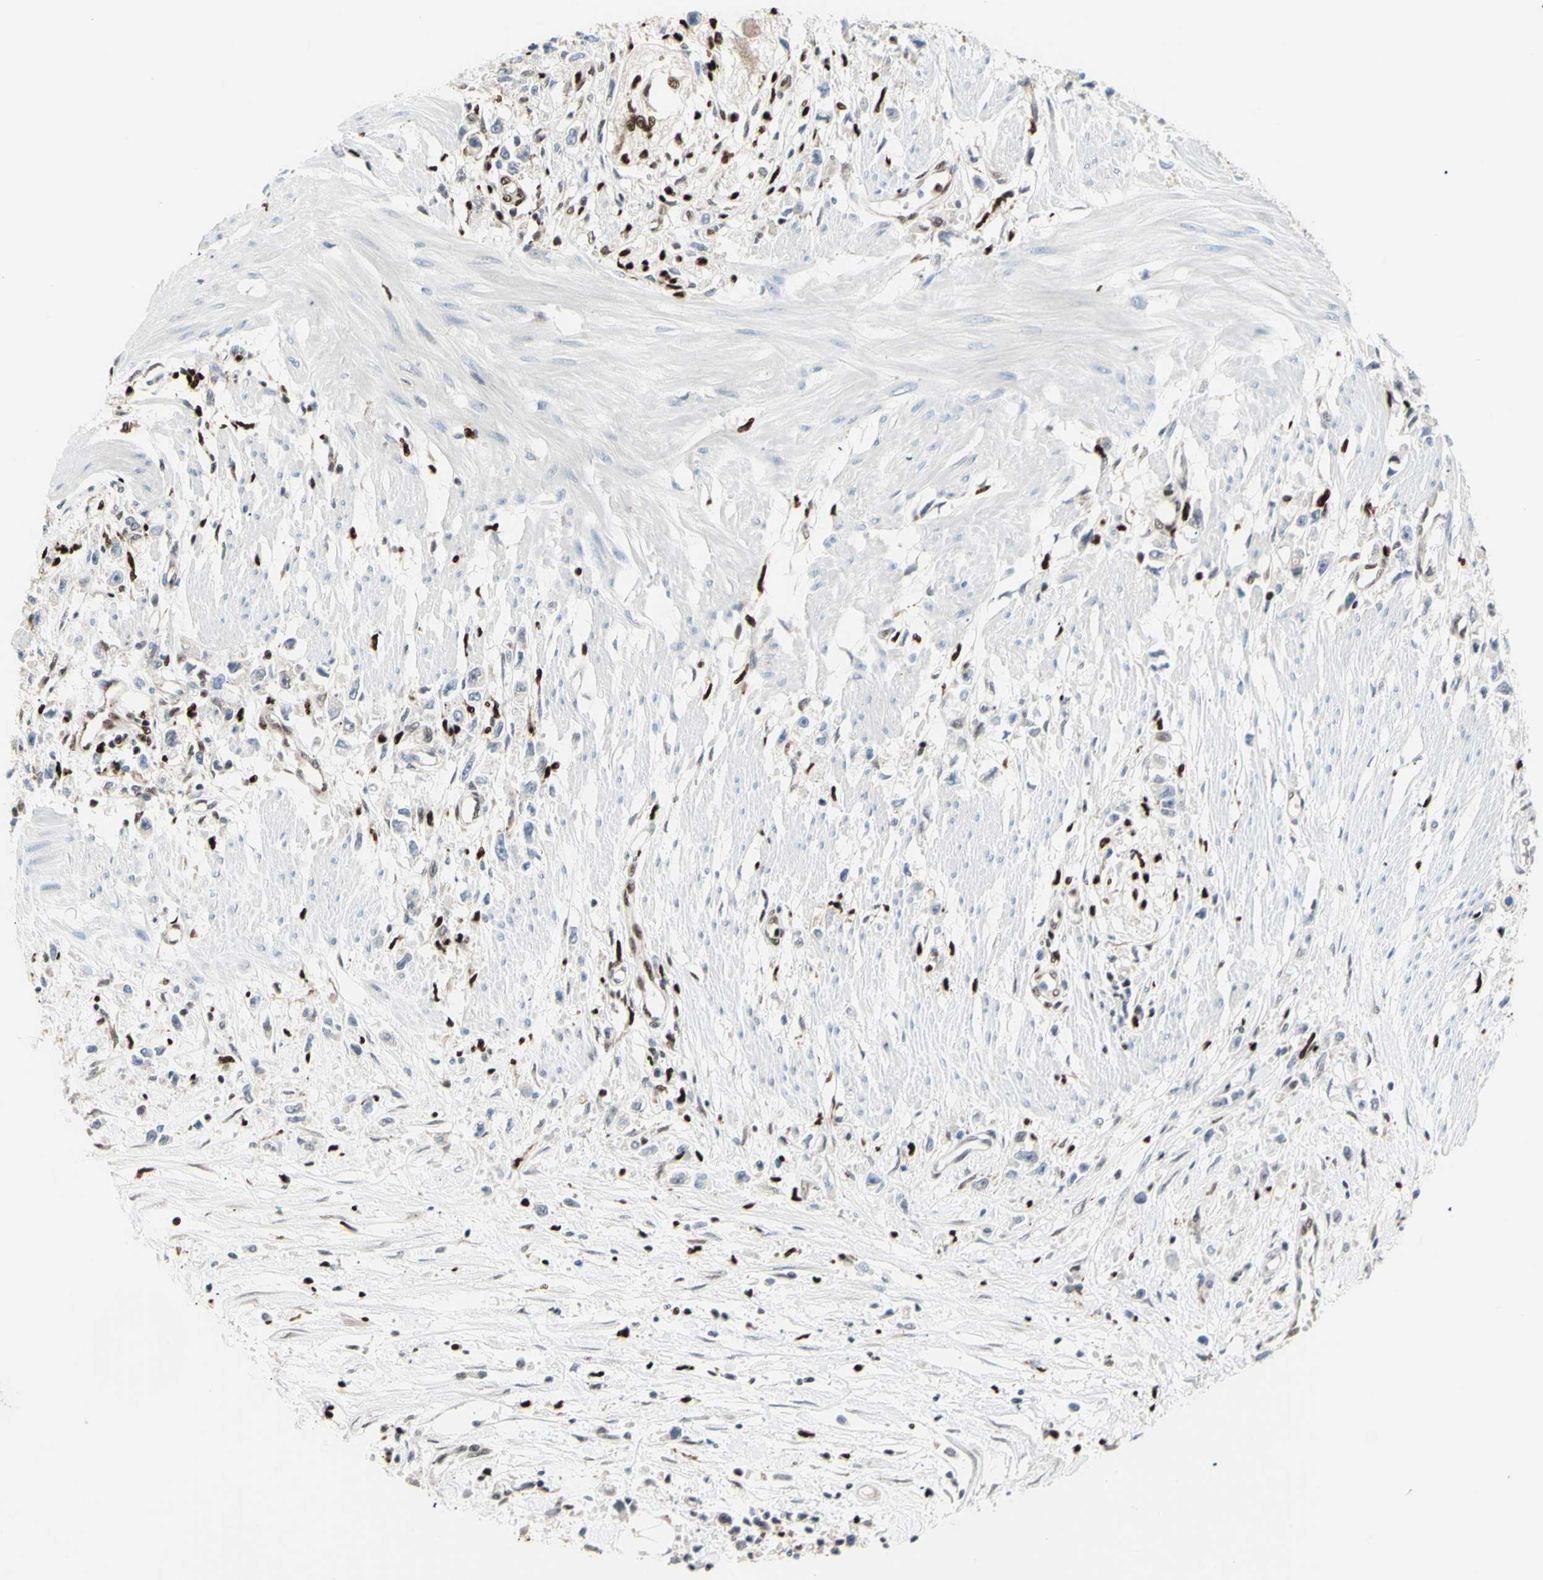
{"staining": {"intensity": "negative", "quantity": "none", "location": "none"}, "tissue": "stomach cancer", "cell_type": "Tumor cells", "image_type": "cancer", "snomed": [{"axis": "morphology", "description": "Adenocarcinoma, NOS"}, {"axis": "topography", "description": "Stomach"}], "caption": "Tumor cells are negative for protein expression in human stomach cancer.", "gene": "EED", "patient": {"sex": "female", "age": 59}}